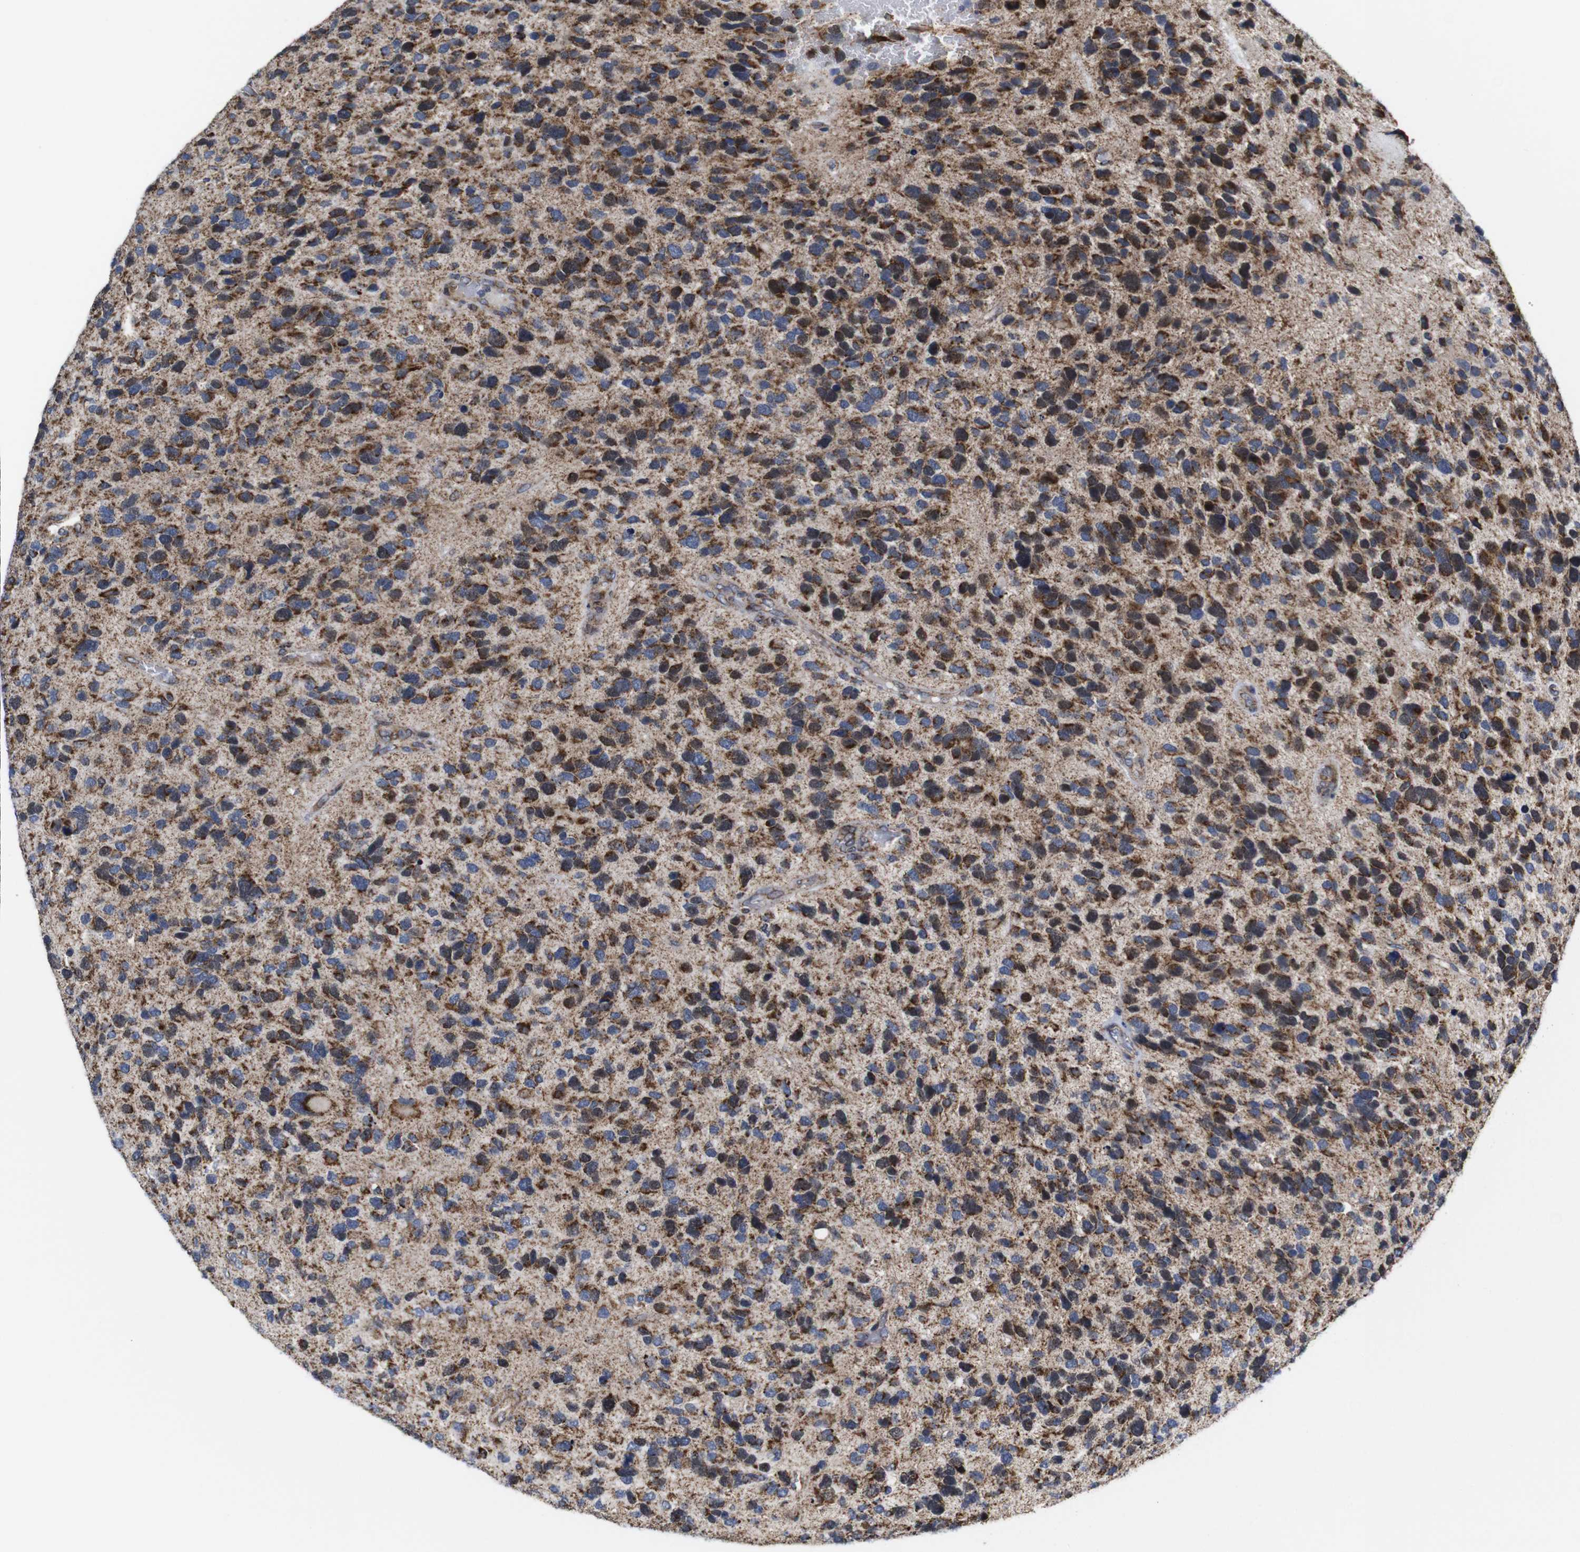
{"staining": {"intensity": "moderate", "quantity": ">75%", "location": "cytoplasmic/membranous"}, "tissue": "glioma", "cell_type": "Tumor cells", "image_type": "cancer", "snomed": [{"axis": "morphology", "description": "Glioma, malignant, High grade"}, {"axis": "topography", "description": "Brain"}], "caption": "Immunohistochemical staining of malignant high-grade glioma reveals medium levels of moderate cytoplasmic/membranous protein staining in about >75% of tumor cells.", "gene": "C17orf80", "patient": {"sex": "female", "age": 58}}